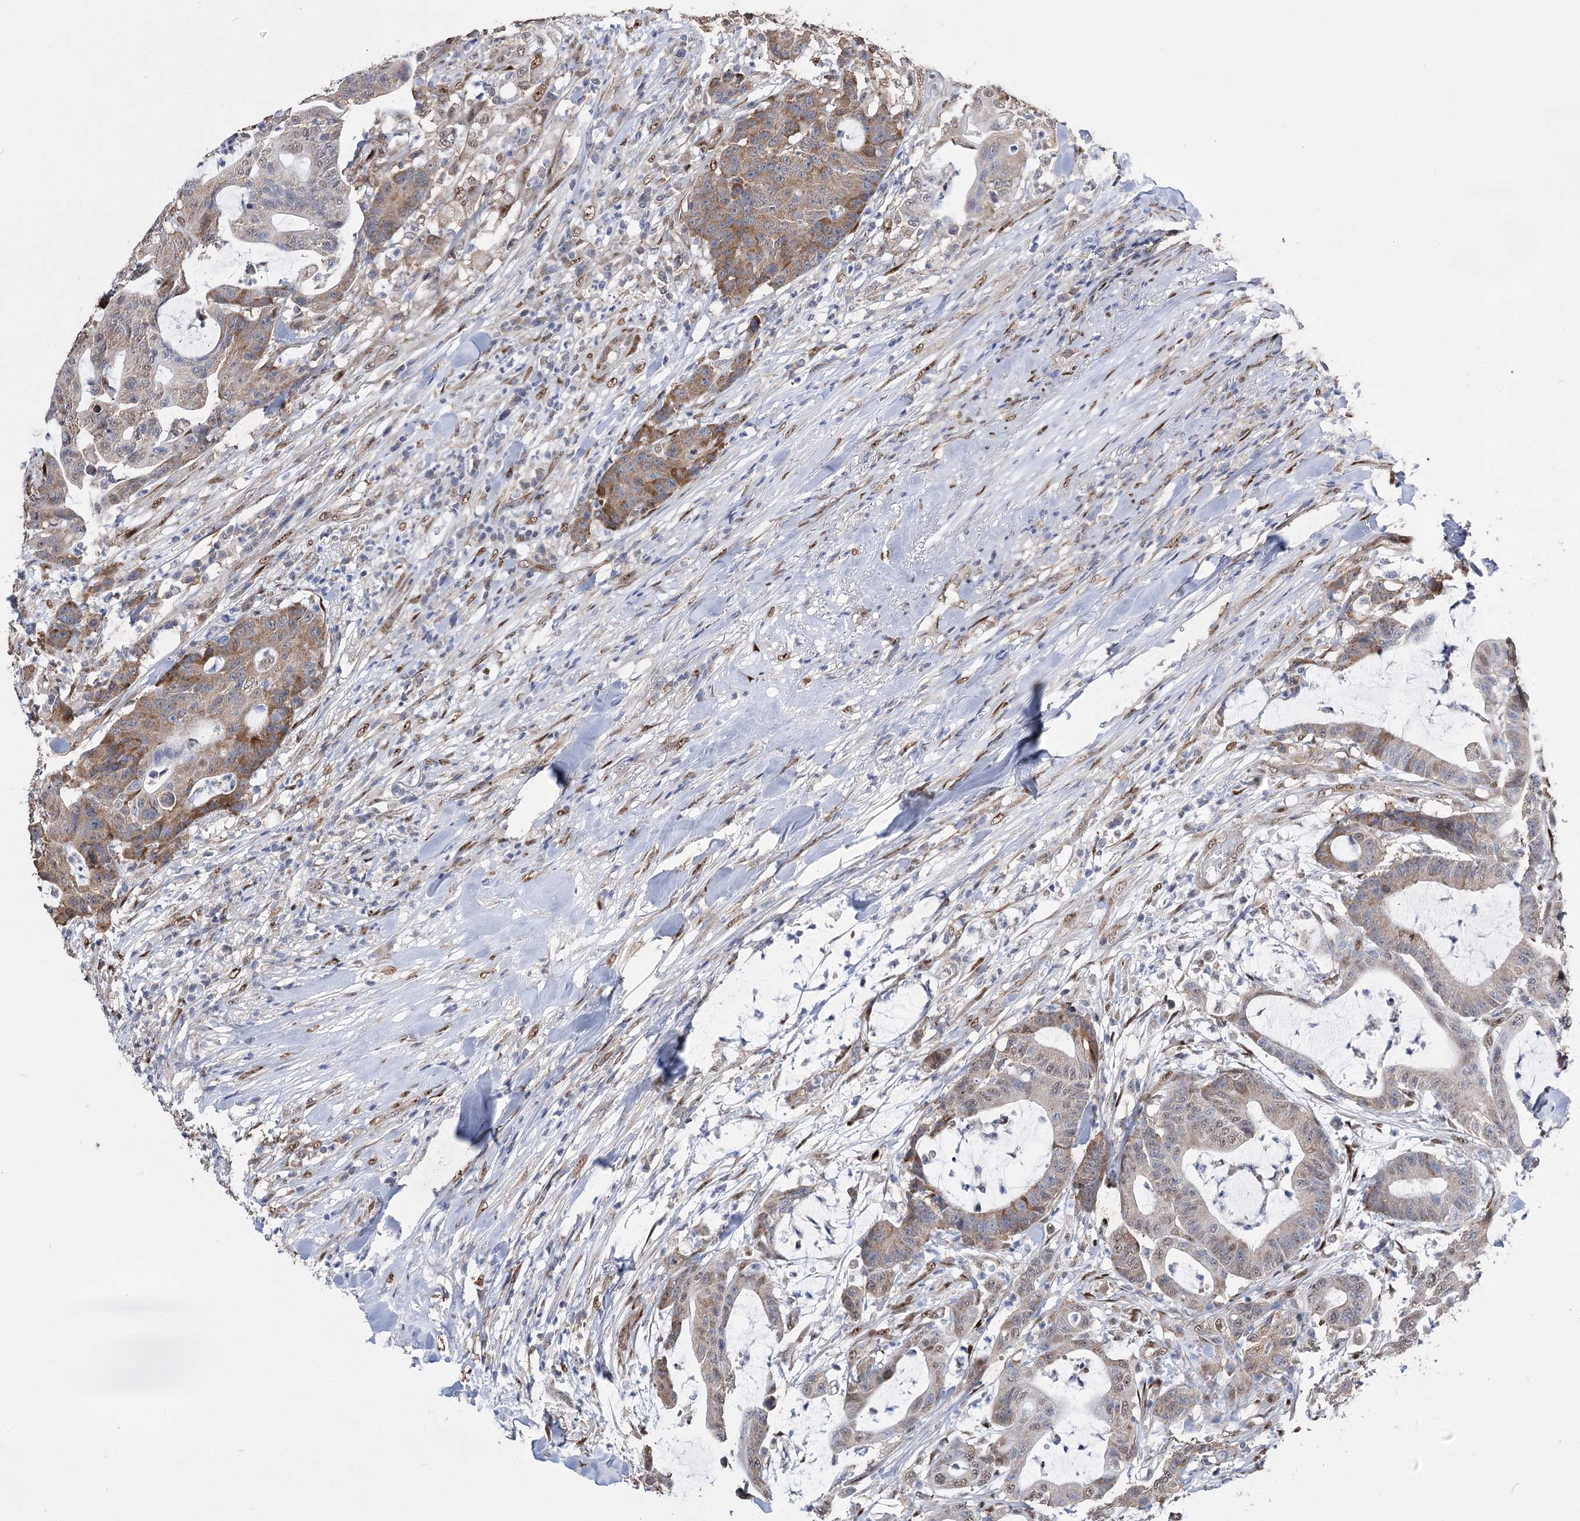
{"staining": {"intensity": "moderate", "quantity": ">75%", "location": "nuclear"}, "tissue": "colorectal cancer", "cell_type": "Tumor cells", "image_type": "cancer", "snomed": [{"axis": "morphology", "description": "Adenocarcinoma, NOS"}, {"axis": "topography", "description": "Colon"}], "caption": "Tumor cells demonstrate moderate nuclear positivity in approximately >75% of cells in colorectal cancer (adenocarcinoma).", "gene": "NFU1", "patient": {"sex": "female", "age": 84}}